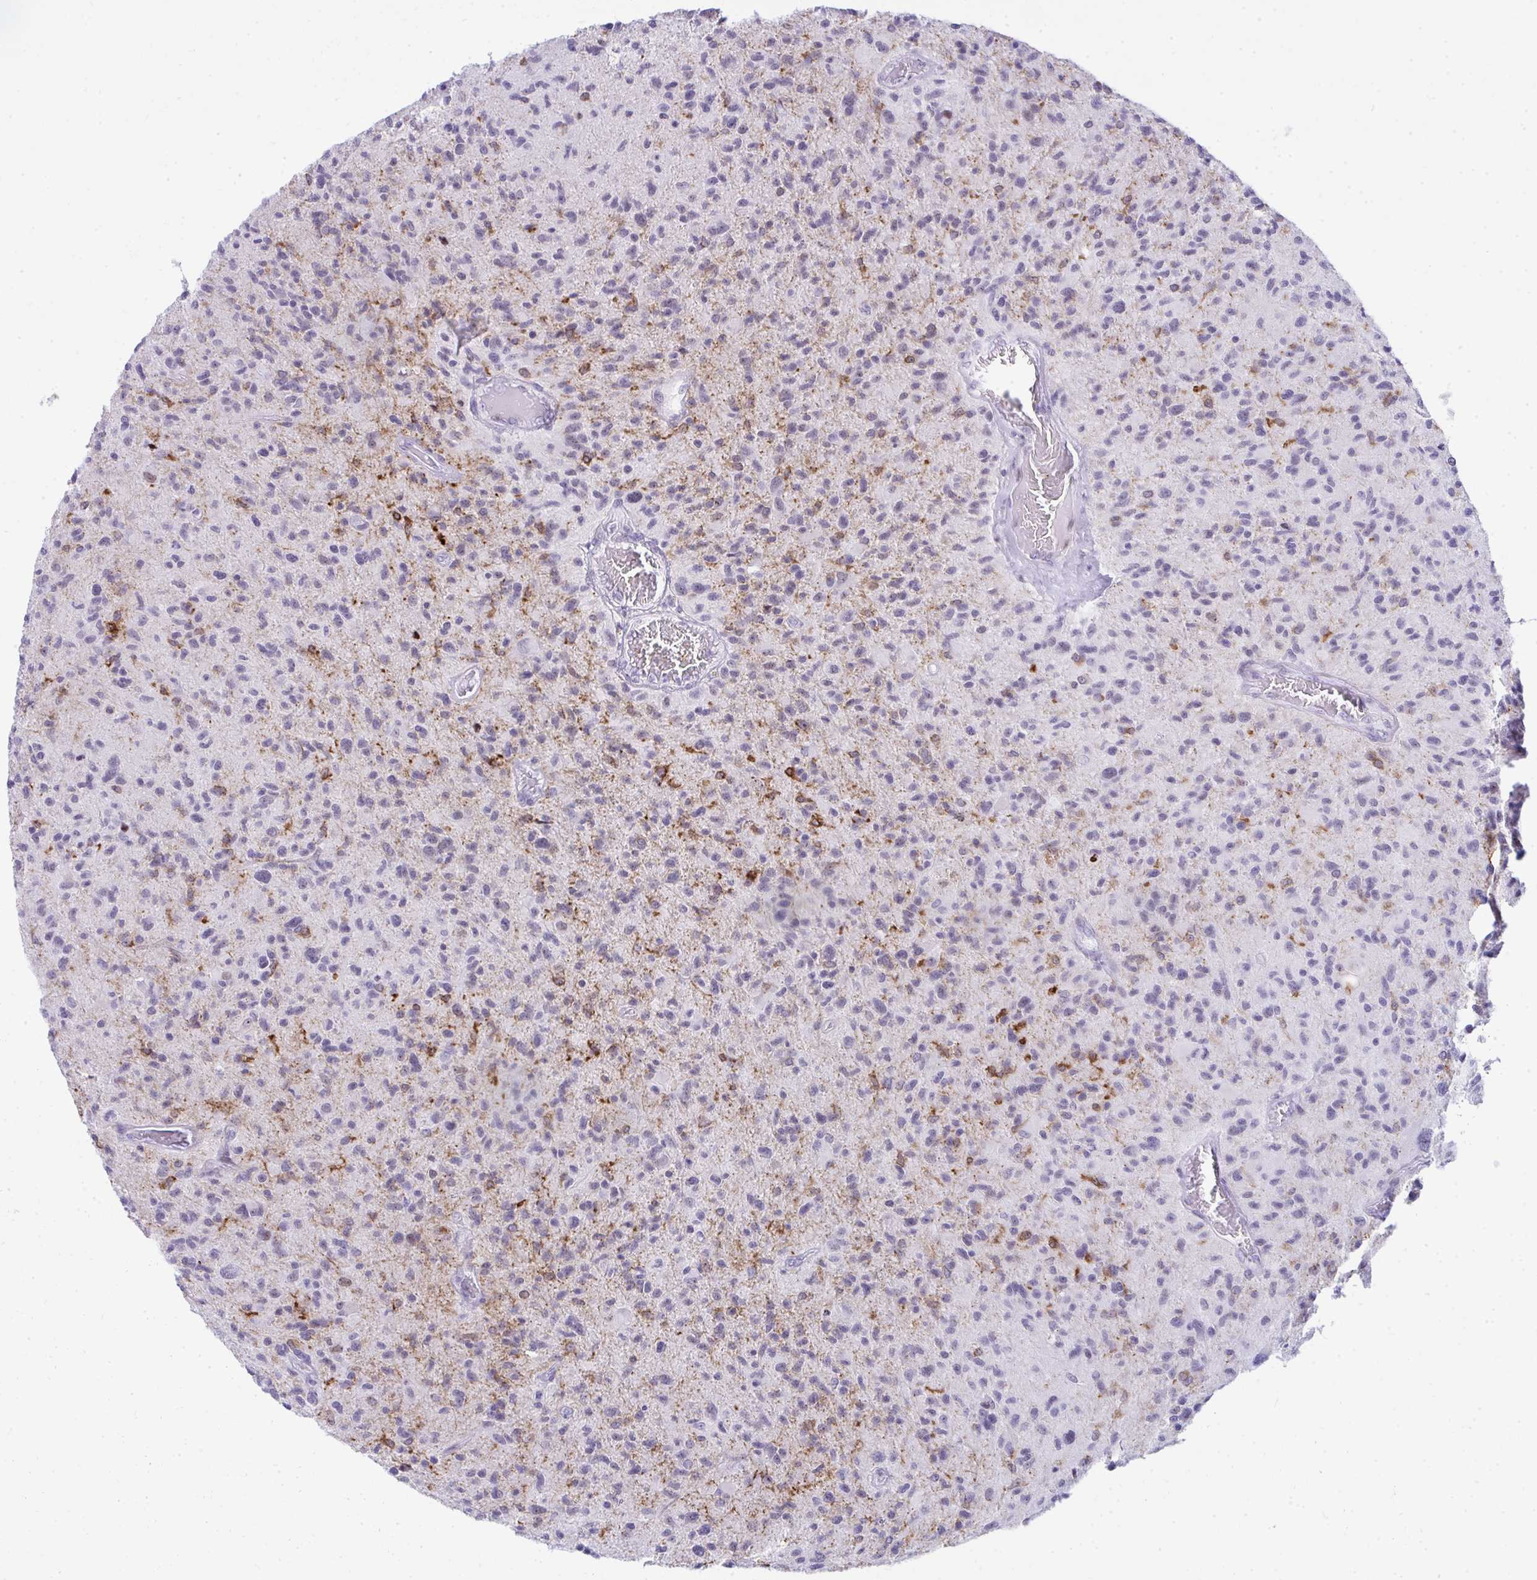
{"staining": {"intensity": "negative", "quantity": "none", "location": "none"}, "tissue": "glioma", "cell_type": "Tumor cells", "image_type": "cancer", "snomed": [{"axis": "morphology", "description": "Glioma, malignant, High grade"}, {"axis": "topography", "description": "Brain"}], "caption": "Glioma was stained to show a protein in brown. There is no significant positivity in tumor cells.", "gene": "GLDN", "patient": {"sex": "female", "age": 70}}